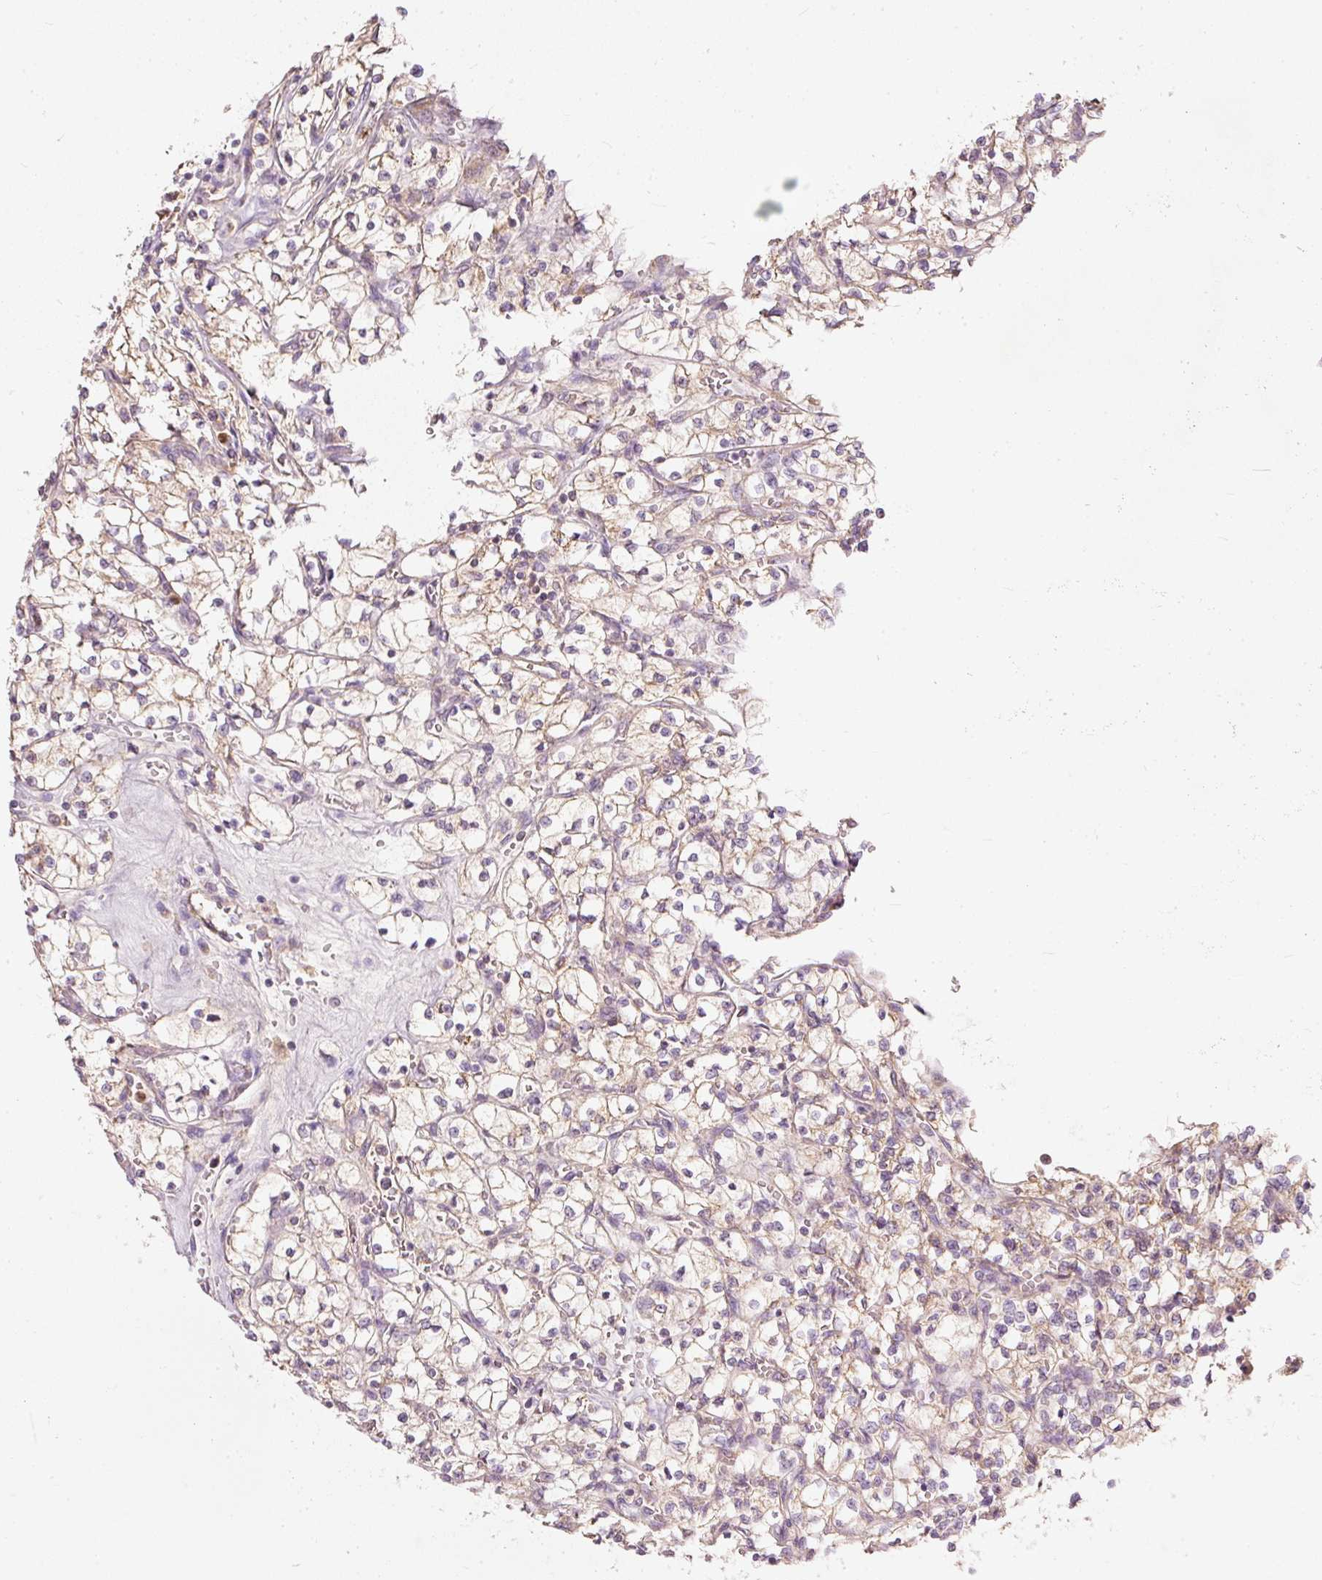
{"staining": {"intensity": "weak", "quantity": "25%-75%", "location": "cytoplasmic/membranous"}, "tissue": "renal cancer", "cell_type": "Tumor cells", "image_type": "cancer", "snomed": [{"axis": "morphology", "description": "Adenocarcinoma, NOS"}, {"axis": "topography", "description": "Kidney"}], "caption": "Tumor cells show low levels of weak cytoplasmic/membranous staining in about 25%-75% of cells in adenocarcinoma (renal).", "gene": "PSENEN", "patient": {"sex": "female", "age": 64}}